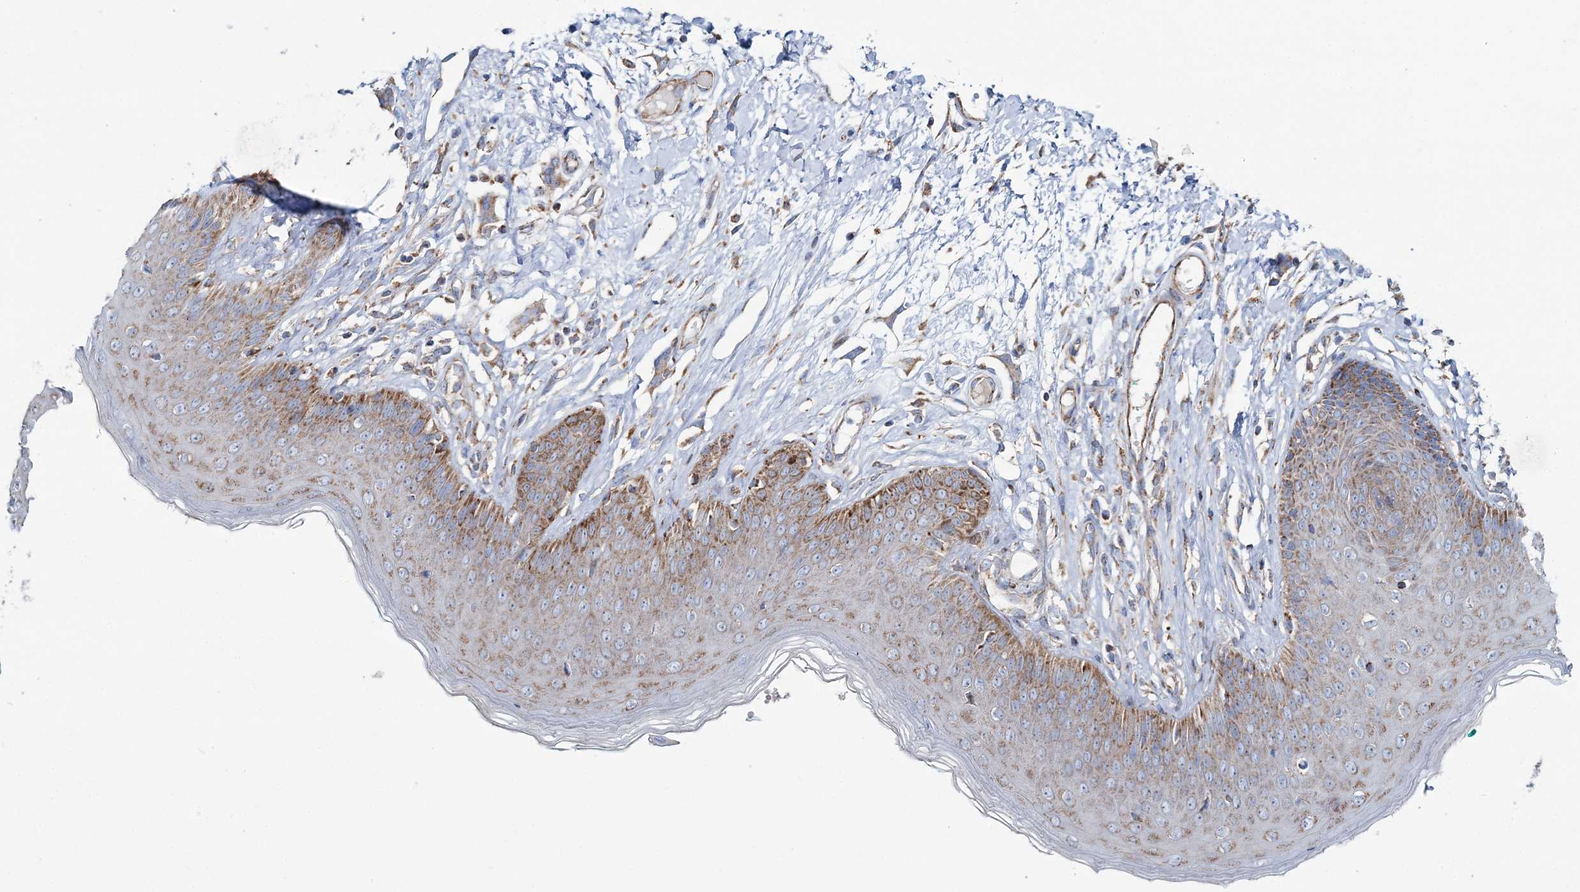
{"staining": {"intensity": "moderate", "quantity": ">75%", "location": "cytoplasmic/membranous"}, "tissue": "skin", "cell_type": "Epidermal cells", "image_type": "normal", "snomed": [{"axis": "morphology", "description": "Normal tissue, NOS"}, {"axis": "morphology", "description": "Squamous cell carcinoma, NOS"}, {"axis": "topography", "description": "Vulva"}], "caption": "High-magnification brightfield microscopy of unremarkable skin stained with DAB (3,3'-diaminobenzidine) (brown) and counterstained with hematoxylin (blue). epidermal cells exhibit moderate cytoplasmic/membranous expression is appreciated in approximately>75% of cells.", "gene": "ARHGAP6", "patient": {"sex": "female", "age": 85}}